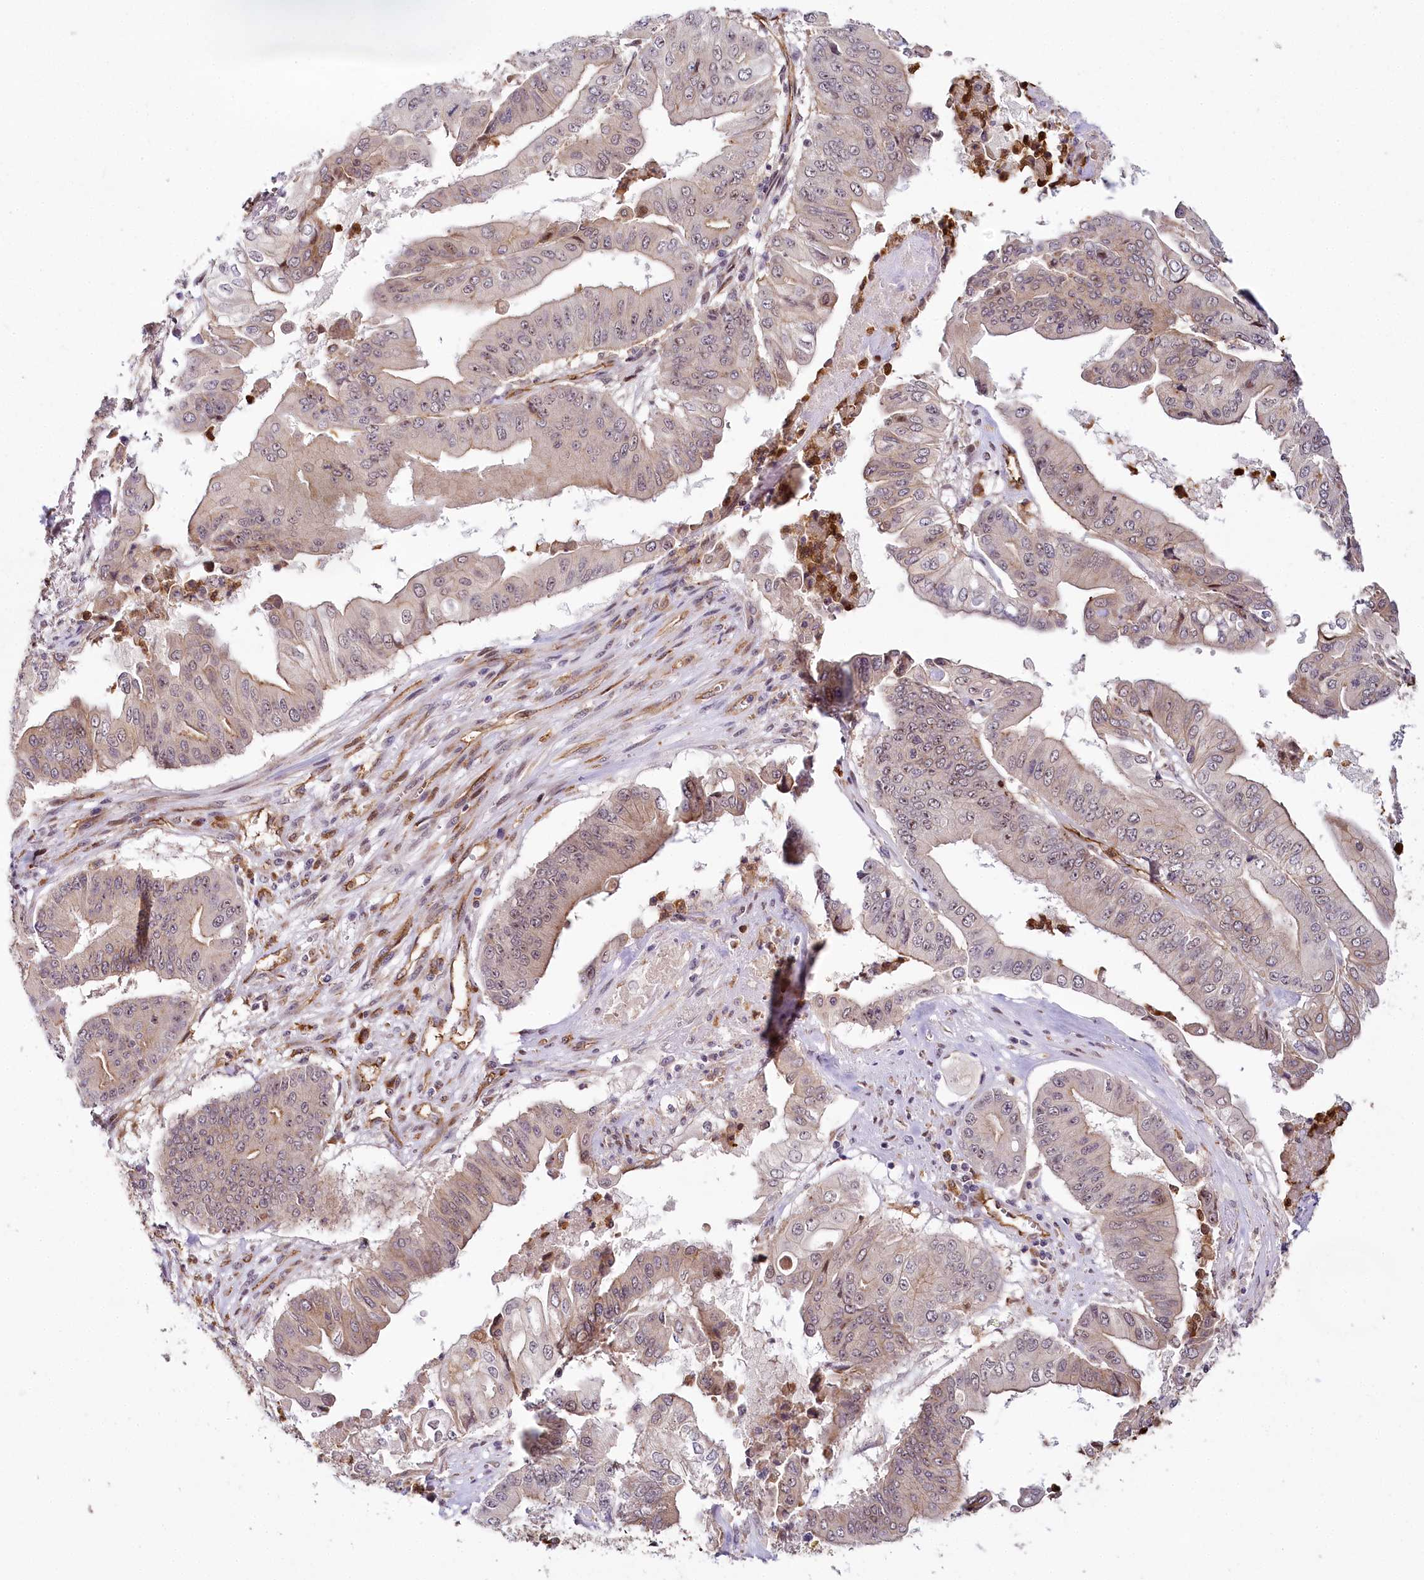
{"staining": {"intensity": "weak", "quantity": "25%-75%", "location": "cytoplasmic/membranous,nuclear"}, "tissue": "pancreatic cancer", "cell_type": "Tumor cells", "image_type": "cancer", "snomed": [{"axis": "morphology", "description": "Adenocarcinoma, NOS"}, {"axis": "topography", "description": "Pancreas"}], "caption": "Immunohistochemistry (IHC) staining of adenocarcinoma (pancreatic), which shows low levels of weak cytoplasmic/membranous and nuclear expression in about 25%-75% of tumor cells indicating weak cytoplasmic/membranous and nuclear protein staining. The staining was performed using DAB (brown) for protein detection and nuclei were counterstained in hematoxylin (blue).", "gene": "ALKBH8", "patient": {"sex": "female", "age": 77}}